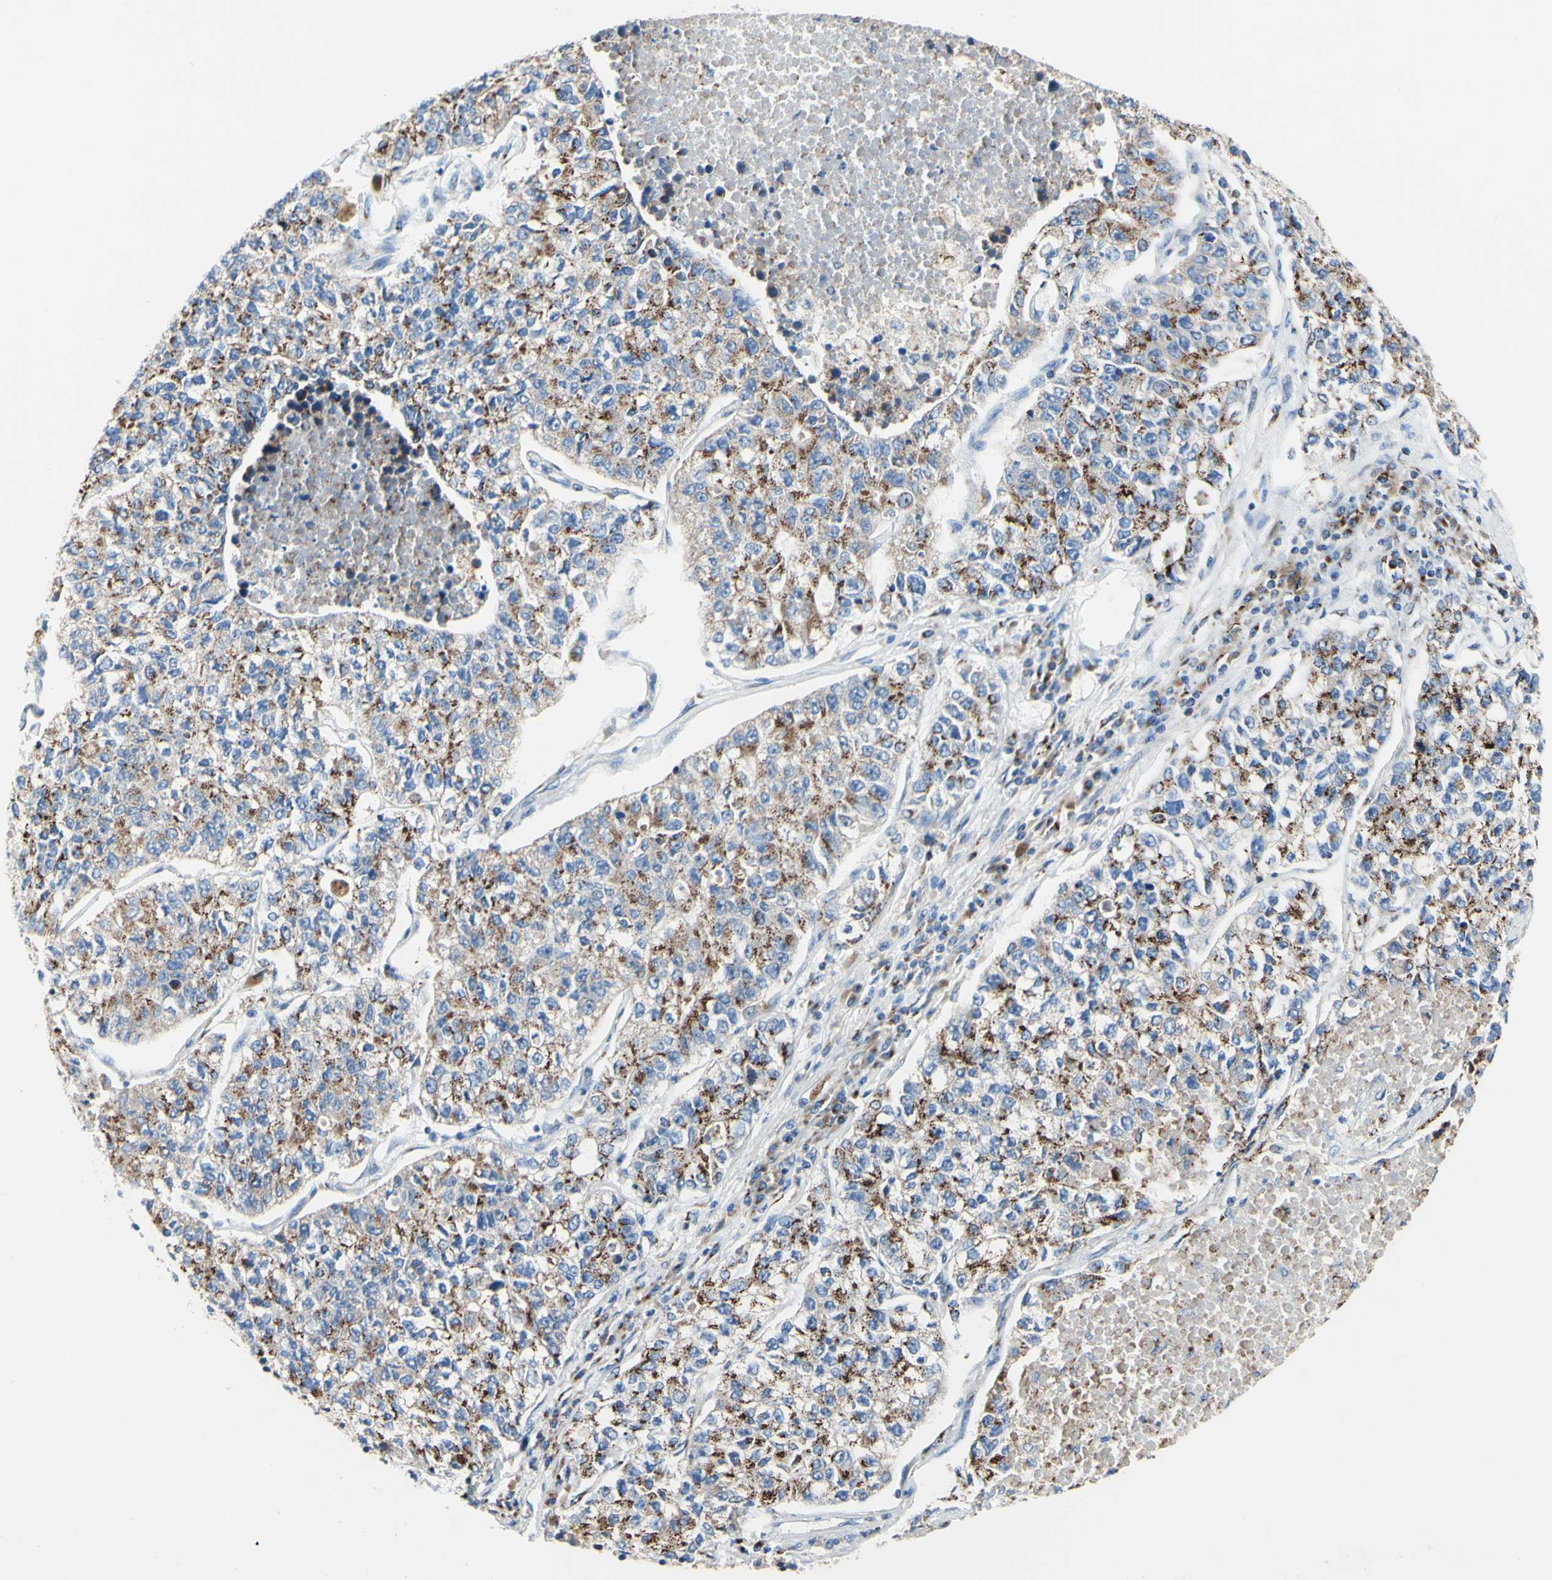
{"staining": {"intensity": "moderate", "quantity": "25%-75%", "location": "cytoplasmic/membranous"}, "tissue": "lung cancer", "cell_type": "Tumor cells", "image_type": "cancer", "snomed": [{"axis": "morphology", "description": "Adenocarcinoma, NOS"}, {"axis": "topography", "description": "Lung"}], "caption": "This histopathology image exhibits immunohistochemistry (IHC) staining of adenocarcinoma (lung), with medium moderate cytoplasmic/membranous staining in about 25%-75% of tumor cells.", "gene": "GALNT2", "patient": {"sex": "male", "age": 49}}